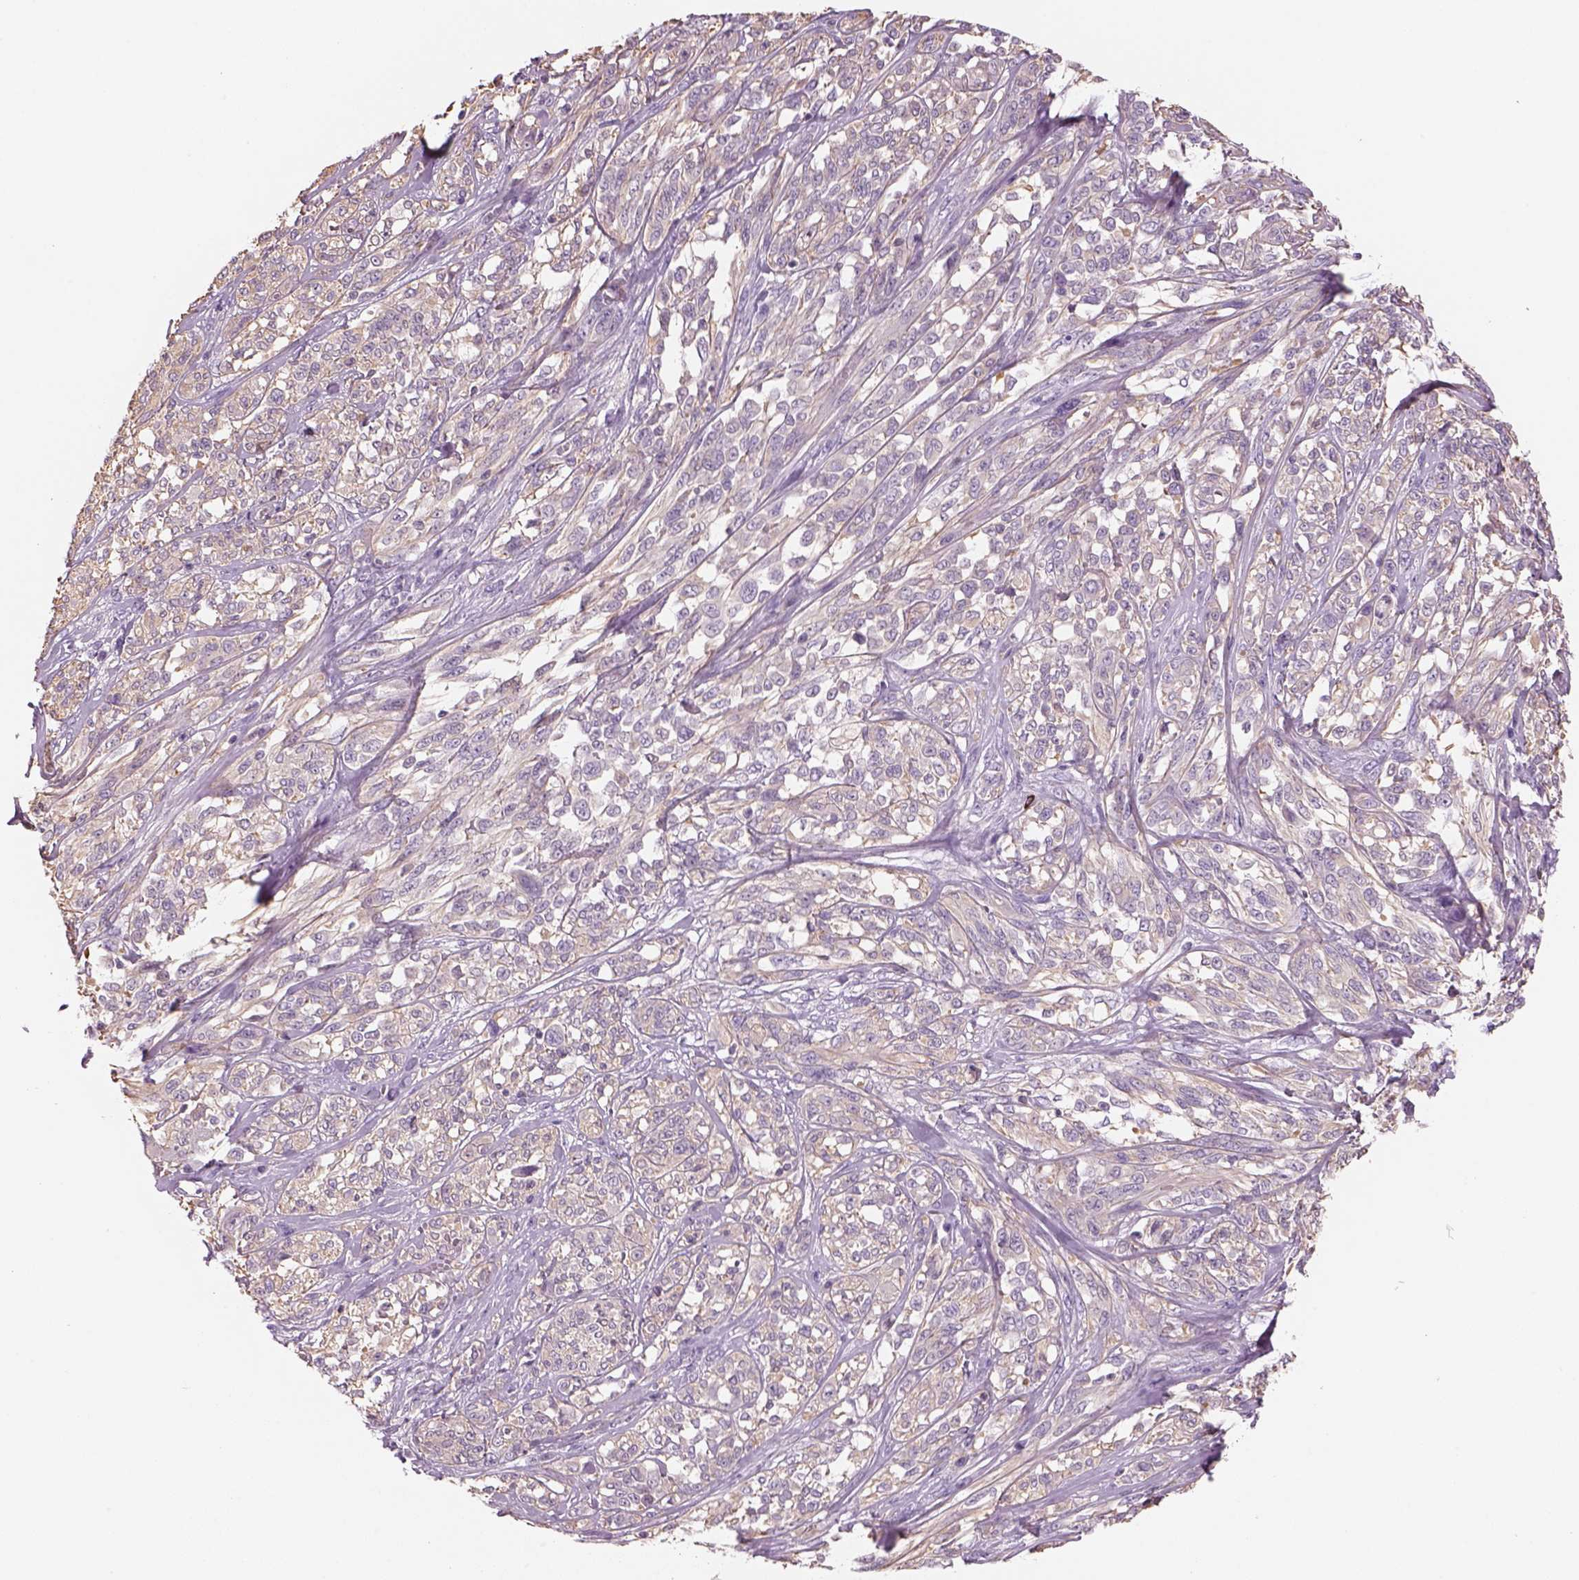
{"staining": {"intensity": "weak", "quantity": "<25%", "location": "cytoplasmic/membranous"}, "tissue": "melanoma", "cell_type": "Tumor cells", "image_type": "cancer", "snomed": [{"axis": "morphology", "description": "Malignant melanoma, NOS"}, {"axis": "topography", "description": "Skin"}], "caption": "High power microscopy micrograph of an immunohistochemistry image of melanoma, revealing no significant expression in tumor cells.", "gene": "SLC1A7", "patient": {"sex": "female", "age": 91}}